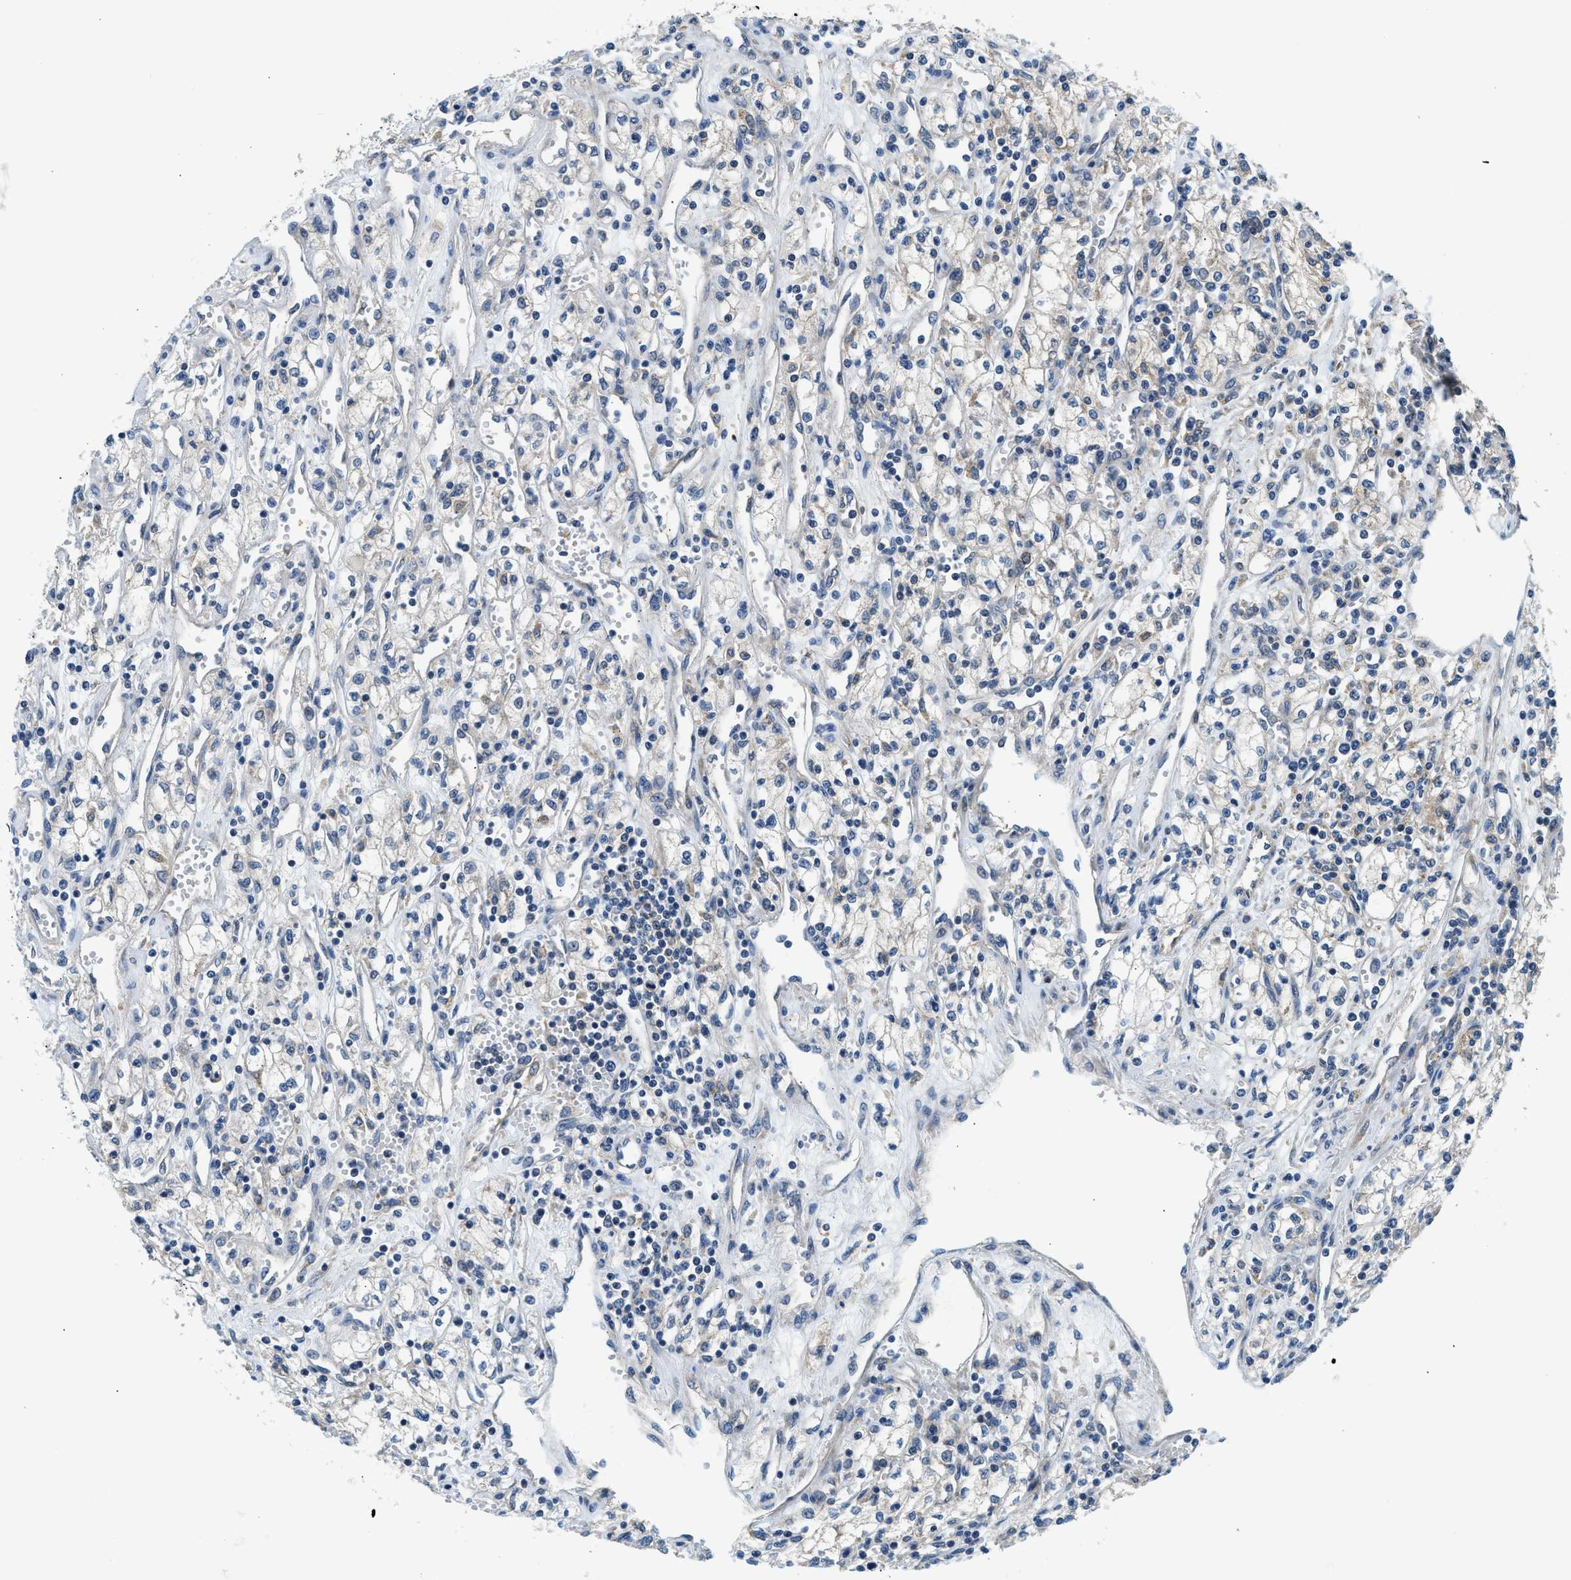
{"staining": {"intensity": "moderate", "quantity": "25%-75%", "location": "cytoplasmic/membranous"}, "tissue": "renal cancer", "cell_type": "Tumor cells", "image_type": "cancer", "snomed": [{"axis": "morphology", "description": "Adenocarcinoma, NOS"}, {"axis": "topography", "description": "Kidney"}], "caption": "Adenocarcinoma (renal) stained with DAB (3,3'-diaminobenzidine) immunohistochemistry (IHC) shows medium levels of moderate cytoplasmic/membranous positivity in approximately 25%-75% of tumor cells. The staining was performed using DAB to visualize the protein expression in brown, while the nuclei were stained in blue with hematoxylin (Magnification: 20x).", "gene": "LPIN2", "patient": {"sex": "male", "age": 59}}